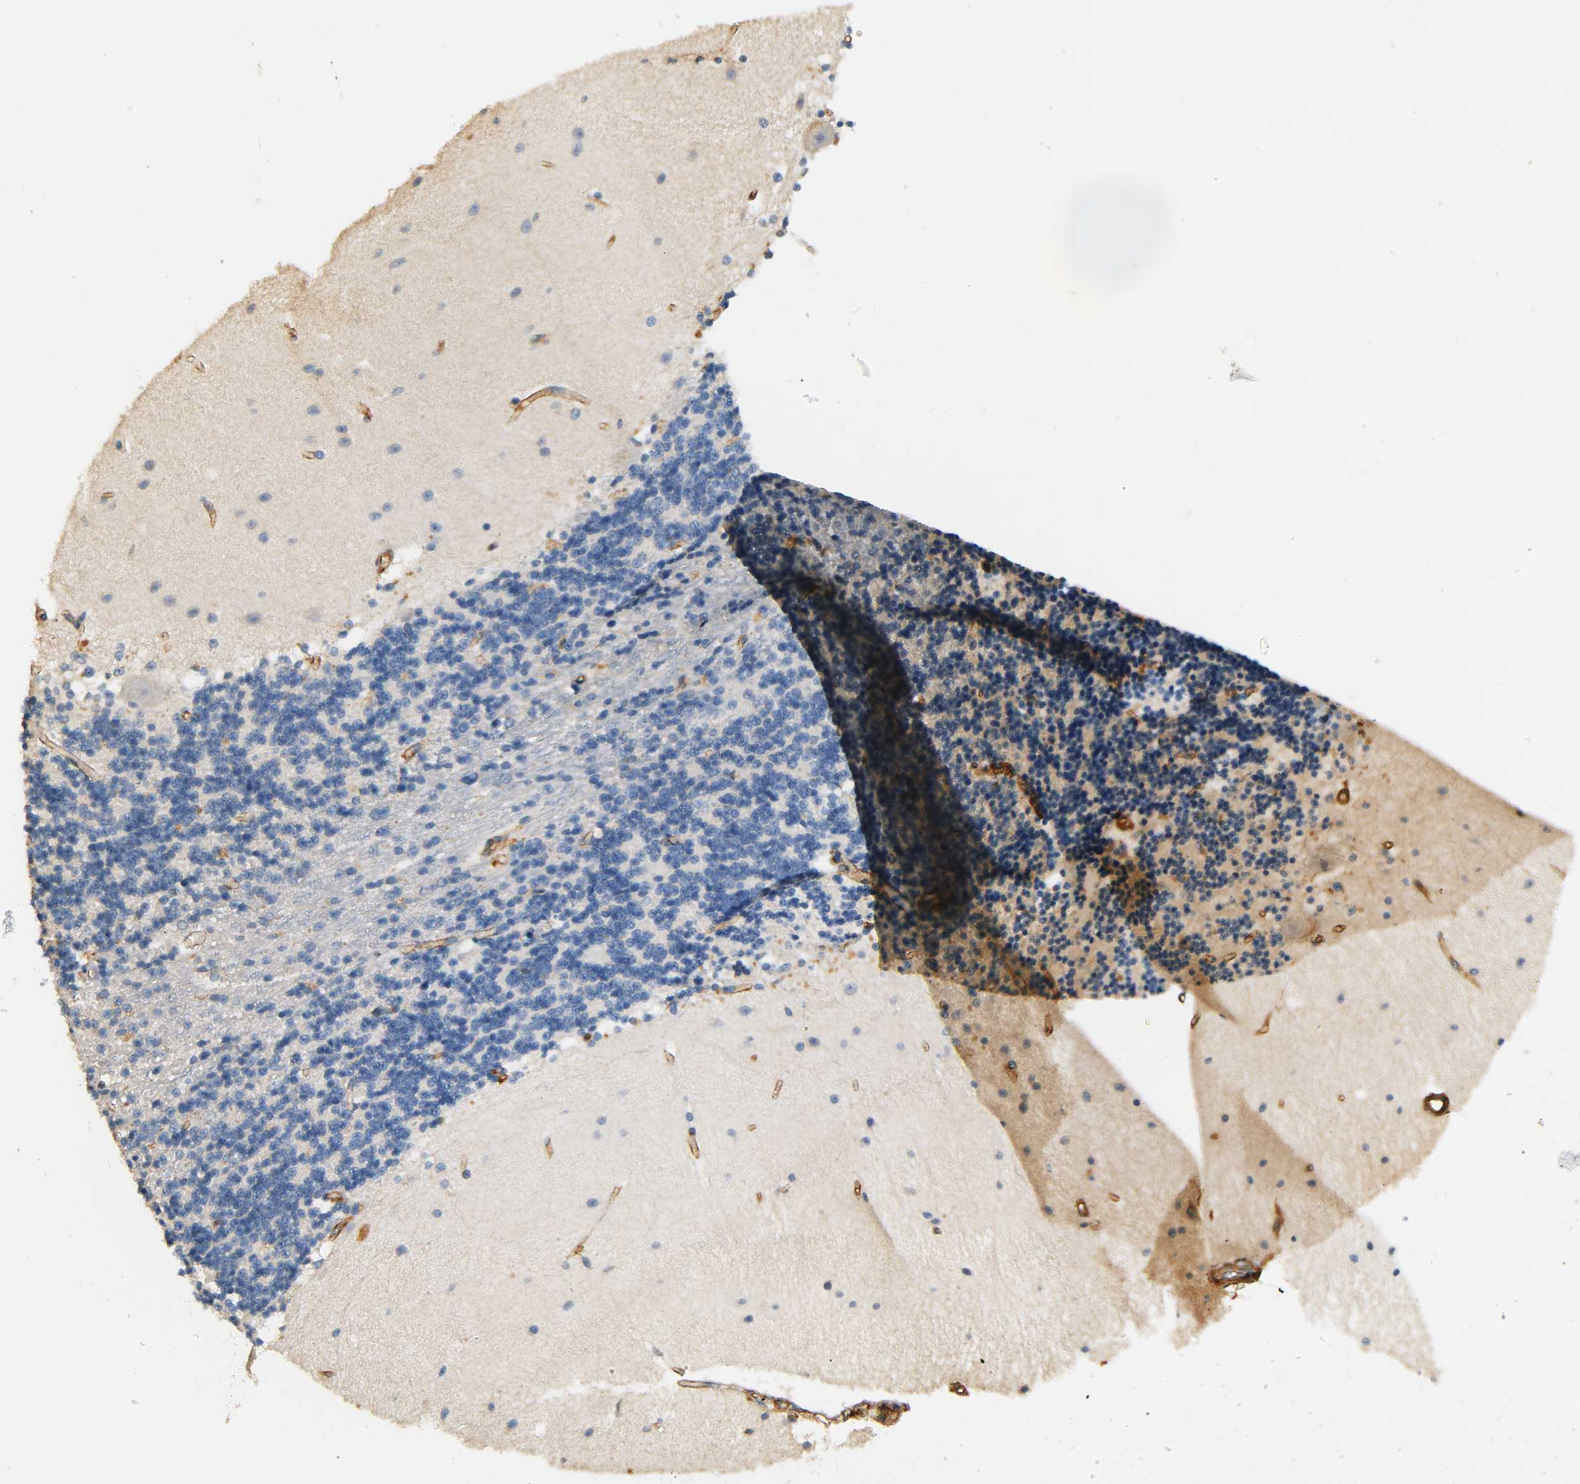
{"staining": {"intensity": "negative", "quantity": "none", "location": "none"}, "tissue": "cerebellum", "cell_type": "Cells in granular layer", "image_type": "normal", "snomed": [{"axis": "morphology", "description": "Normal tissue, NOS"}, {"axis": "topography", "description": "Cerebellum"}], "caption": "Immunohistochemistry (IHC) photomicrograph of normal cerebellum: cerebellum stained with DAB (3,3'-diaminobenzidine) demonstrates no significant protein staining in cells in granular layer.", "gene": "IFITM2", "patient": {"sex": "female", "age": 54}}